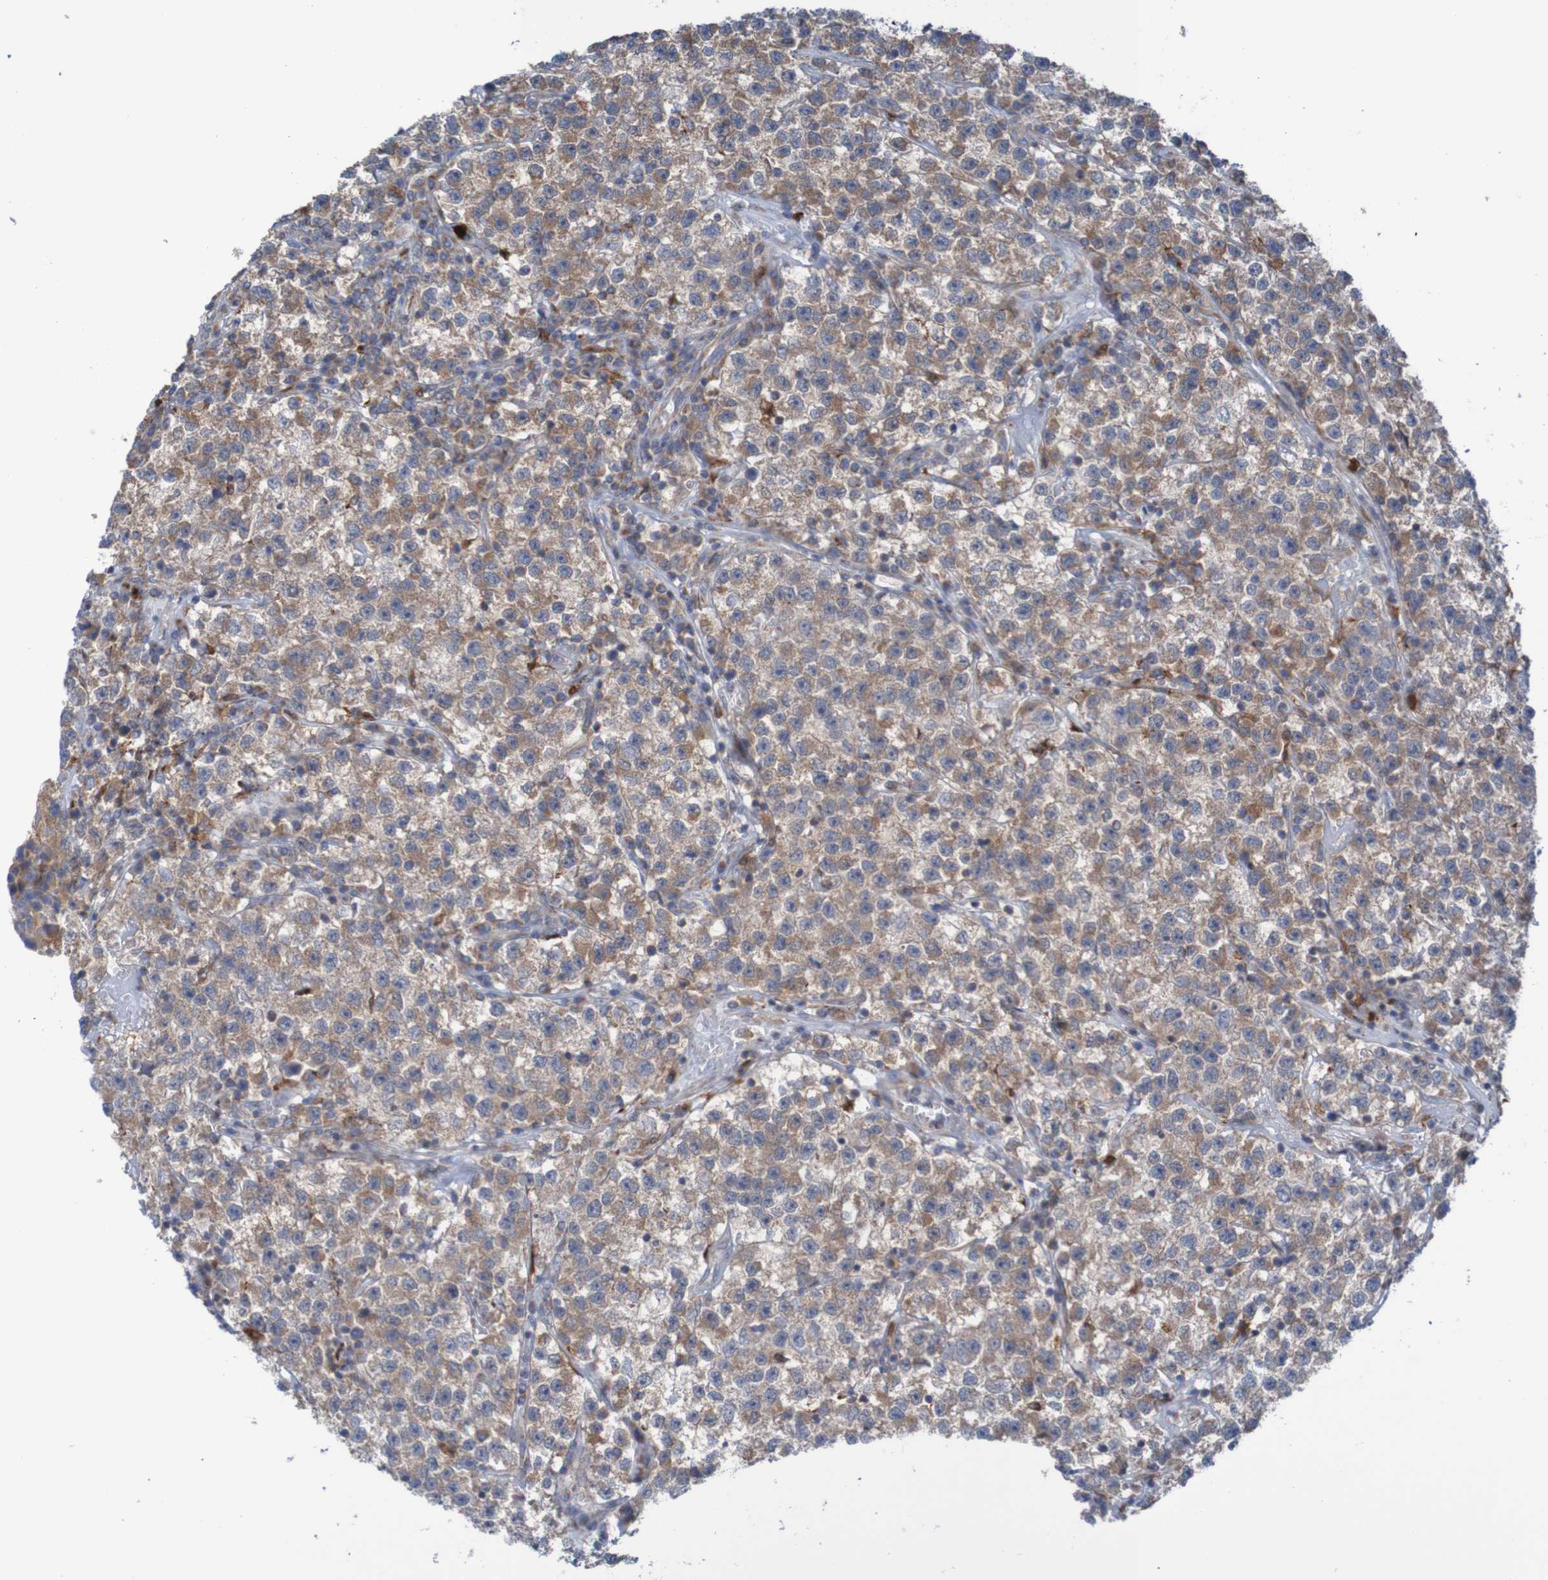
{"staining": {"intensity": "weak", "quantity": ">75%", "location": "cytoplasmic/membranous"}, "tissue": "testis cancer", "cell_type": "Tumor cells", "image_type": "cancer", "snomed": [{"axis": "morphology", "description": "Seminoma, NOS"}, {"axis": "topography", "description": "Testis"}], "caption": "Brown immunohistochemical staining in human seminoma (testis) reveals weak cytoplasmic/membranous positivity in approximately >75% of tumor cells. (brown staining indicates protein expression, while blue staining denotes nuclei).", "gene": "PARP4", "patient": {"sex": "male", "age": 22}}